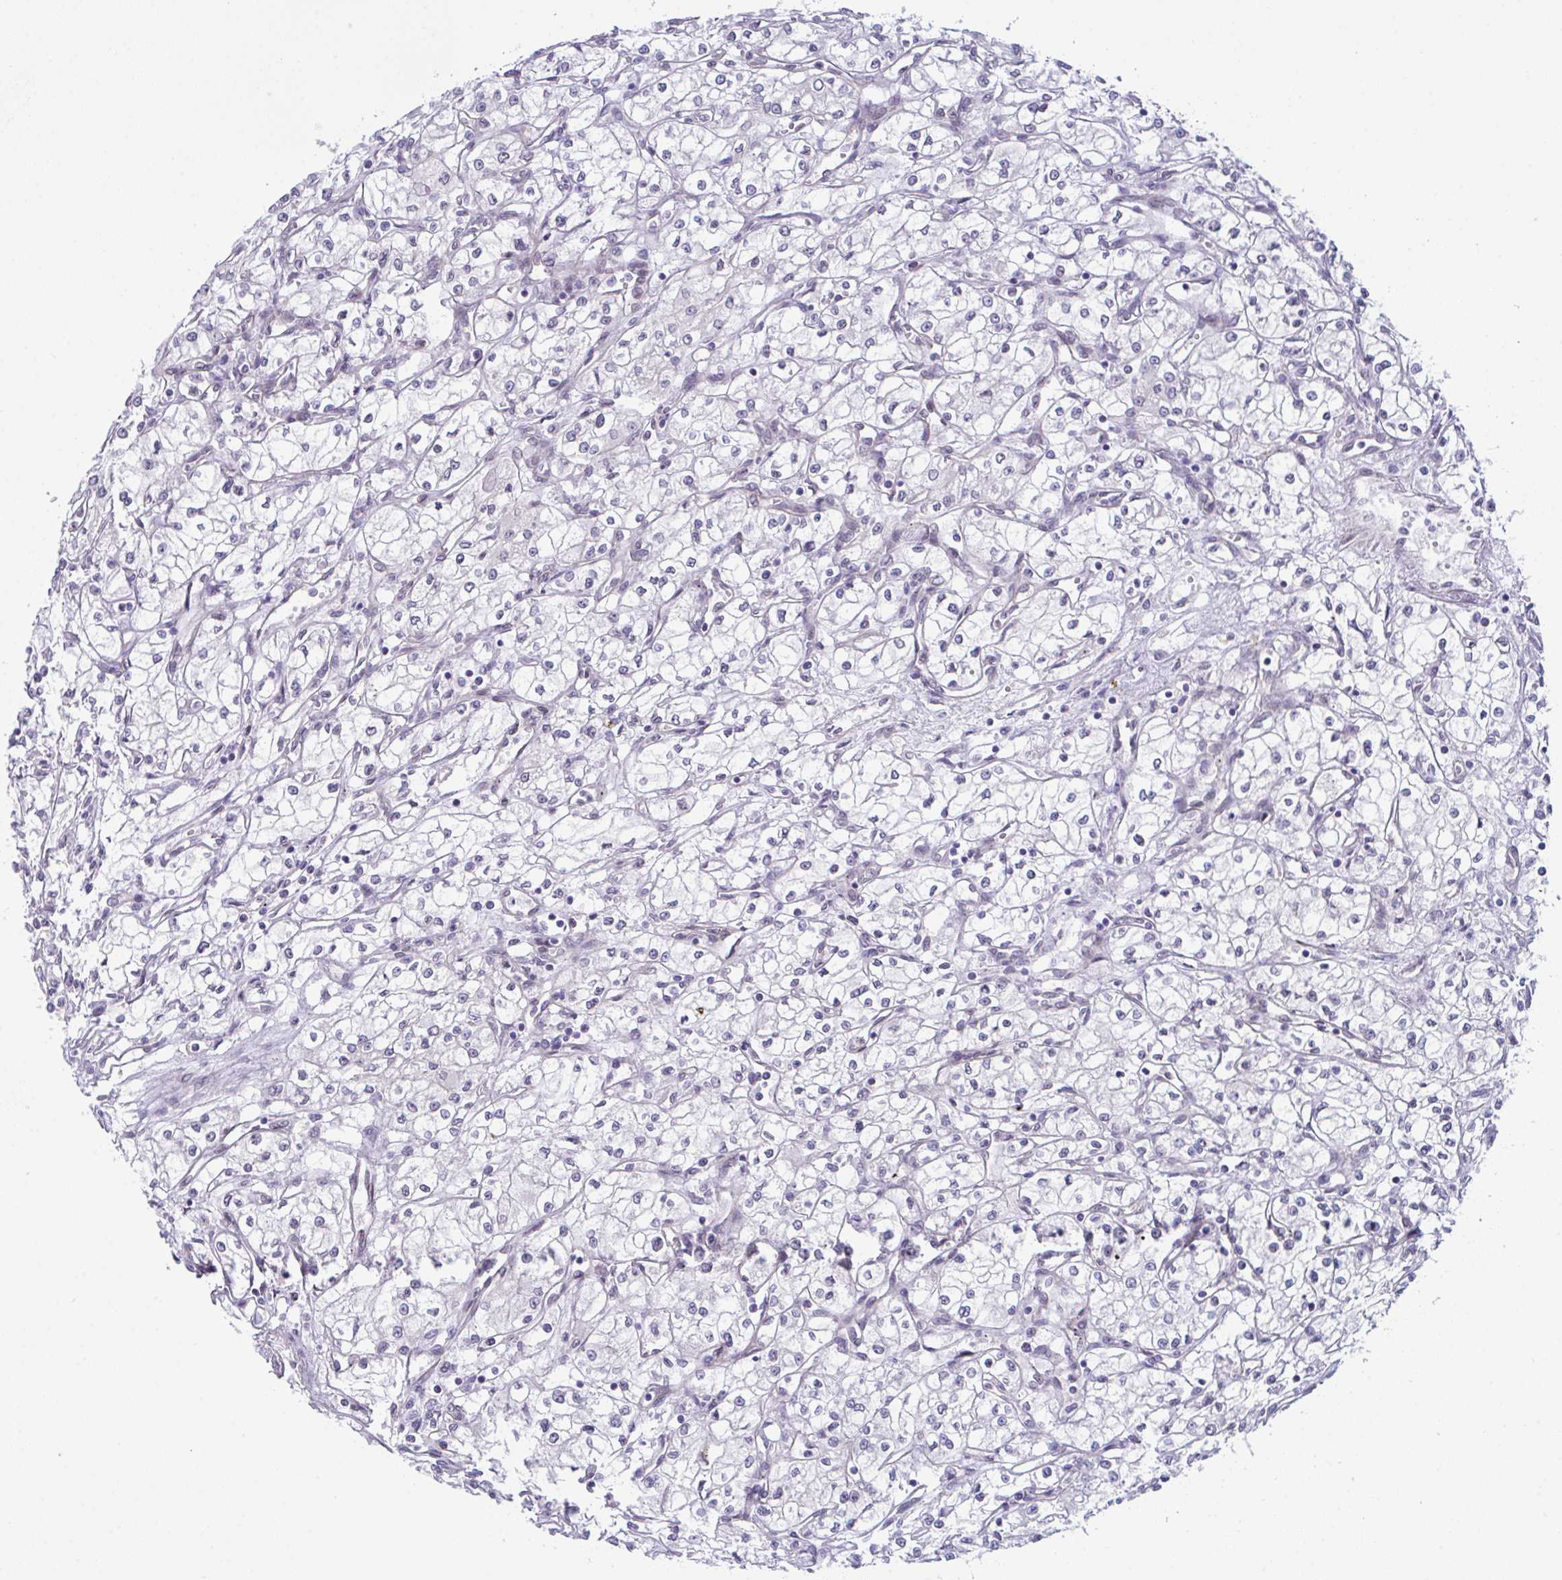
{"staining": {"intensity": "negative", "quantity": "none", "location": "none"}, "tissue": "renal cancer", "cell_type": "Tumor cells", "image_type": "cancer", "snomed": [{"axis": "morphology", "description": "Adenocarcinoma, NOS"}, {"axis": "topography", "description": "Kidney"}], "caption": "High power microscopy micrograph of an IHC image of renal adenocarcinoma, revealing no significant expression in tumor cells.", "gene": "ZBED3", "patient": {"sex": "male", "age": 59}}